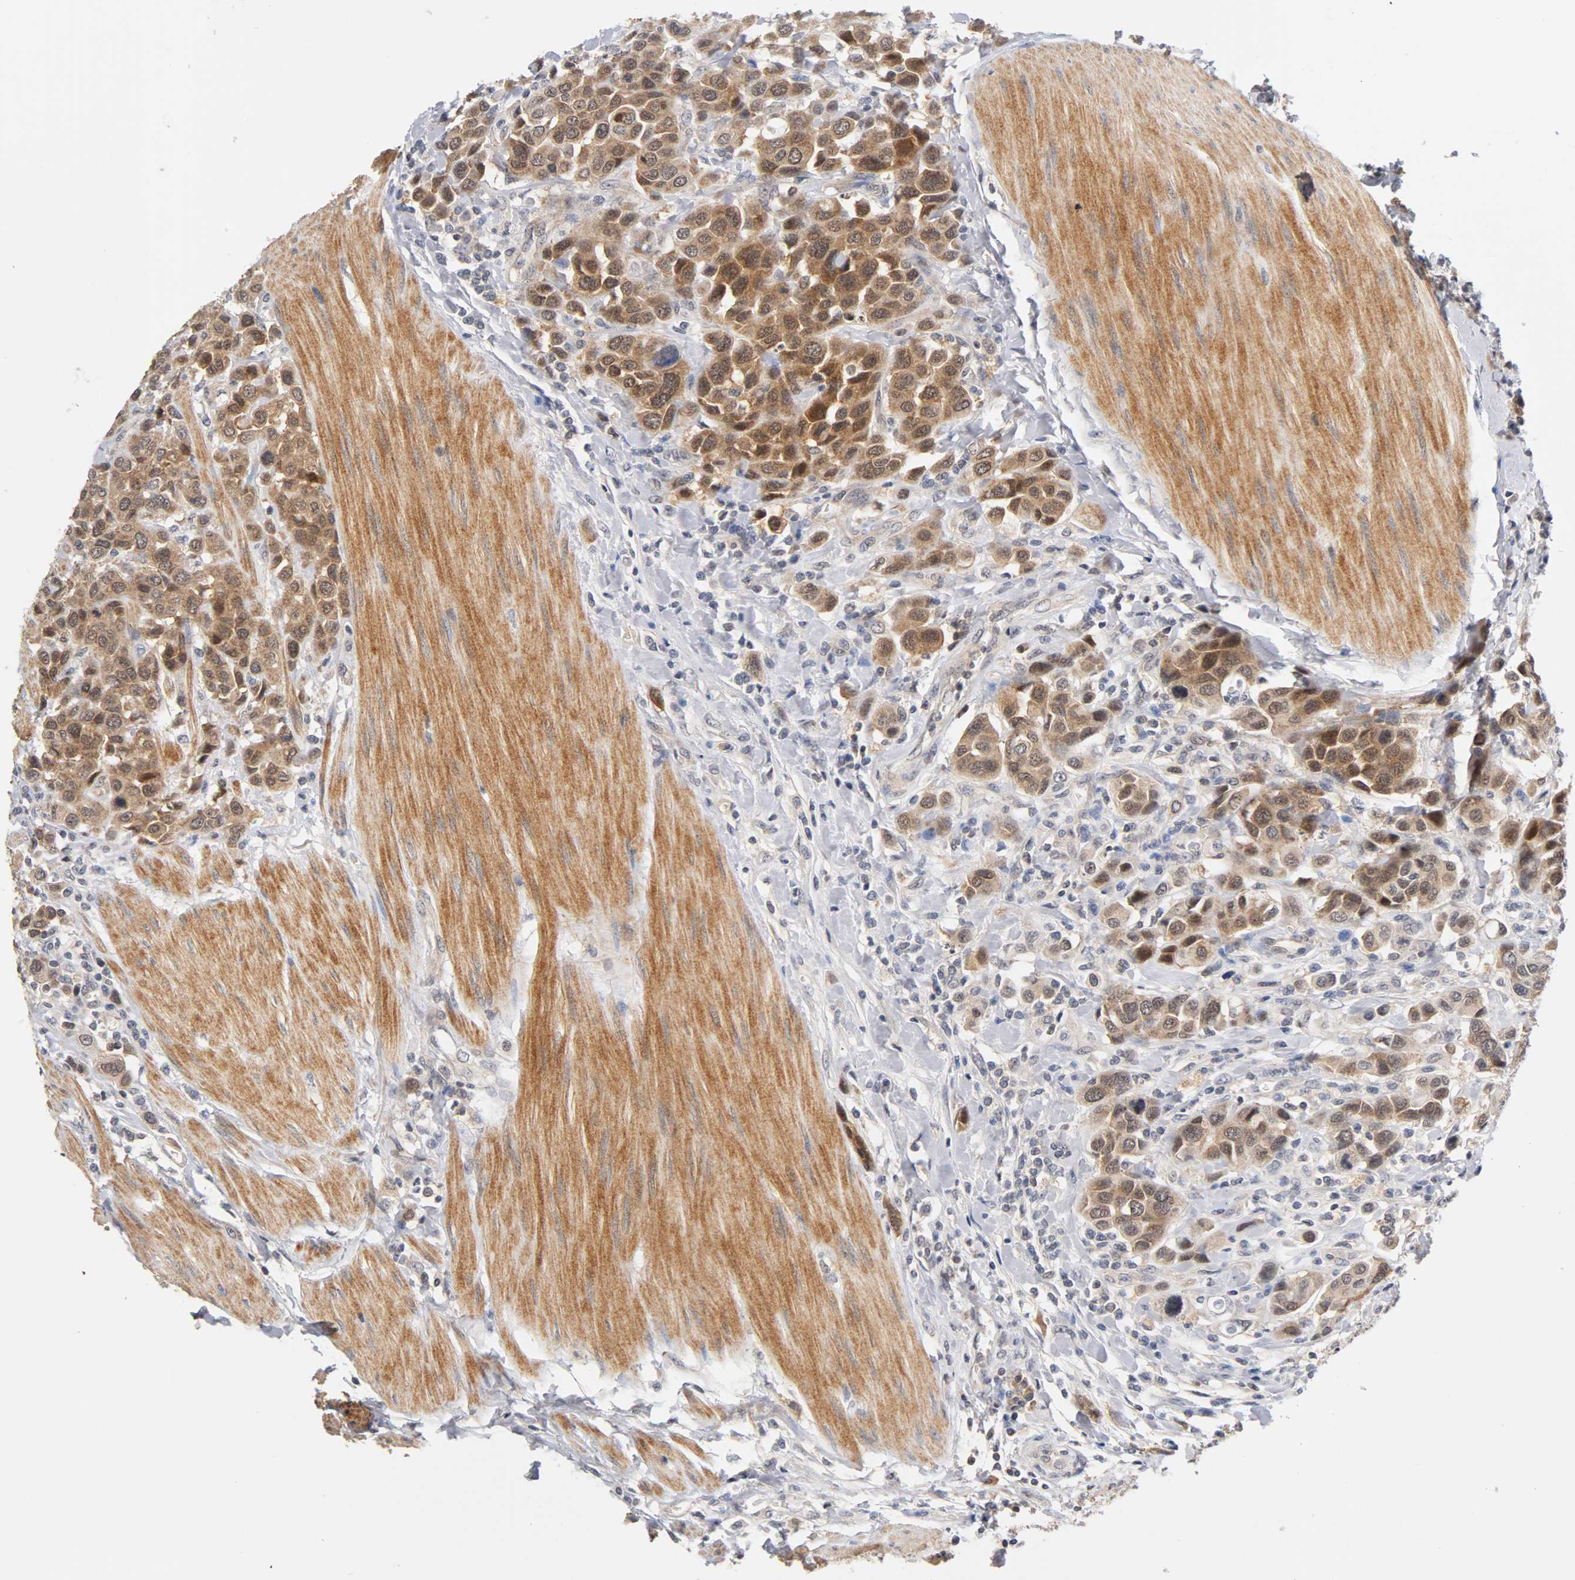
{"staining": {"intensity": "strong", "quantity": "25%-75%", "location": "cytoplasmic/membranous,nuclear"}, "tissue": "urothelial cancer", "cell_type": "Tumor cells", "image_type": "cancer", "snomed": [{"axis": "morphology", "description": "Urothelial carcinoma, High grade"}, {"axis": "topography", "description": "Urinary bladder"}], "caption": "Urothelial cancer tissue demonstrates strong cytoplasmic/membranous and nuclear staining in about 25%-75% of tumor cells", "gene": "UBE2M", "patient": {"sex": "male", "age": 50}}